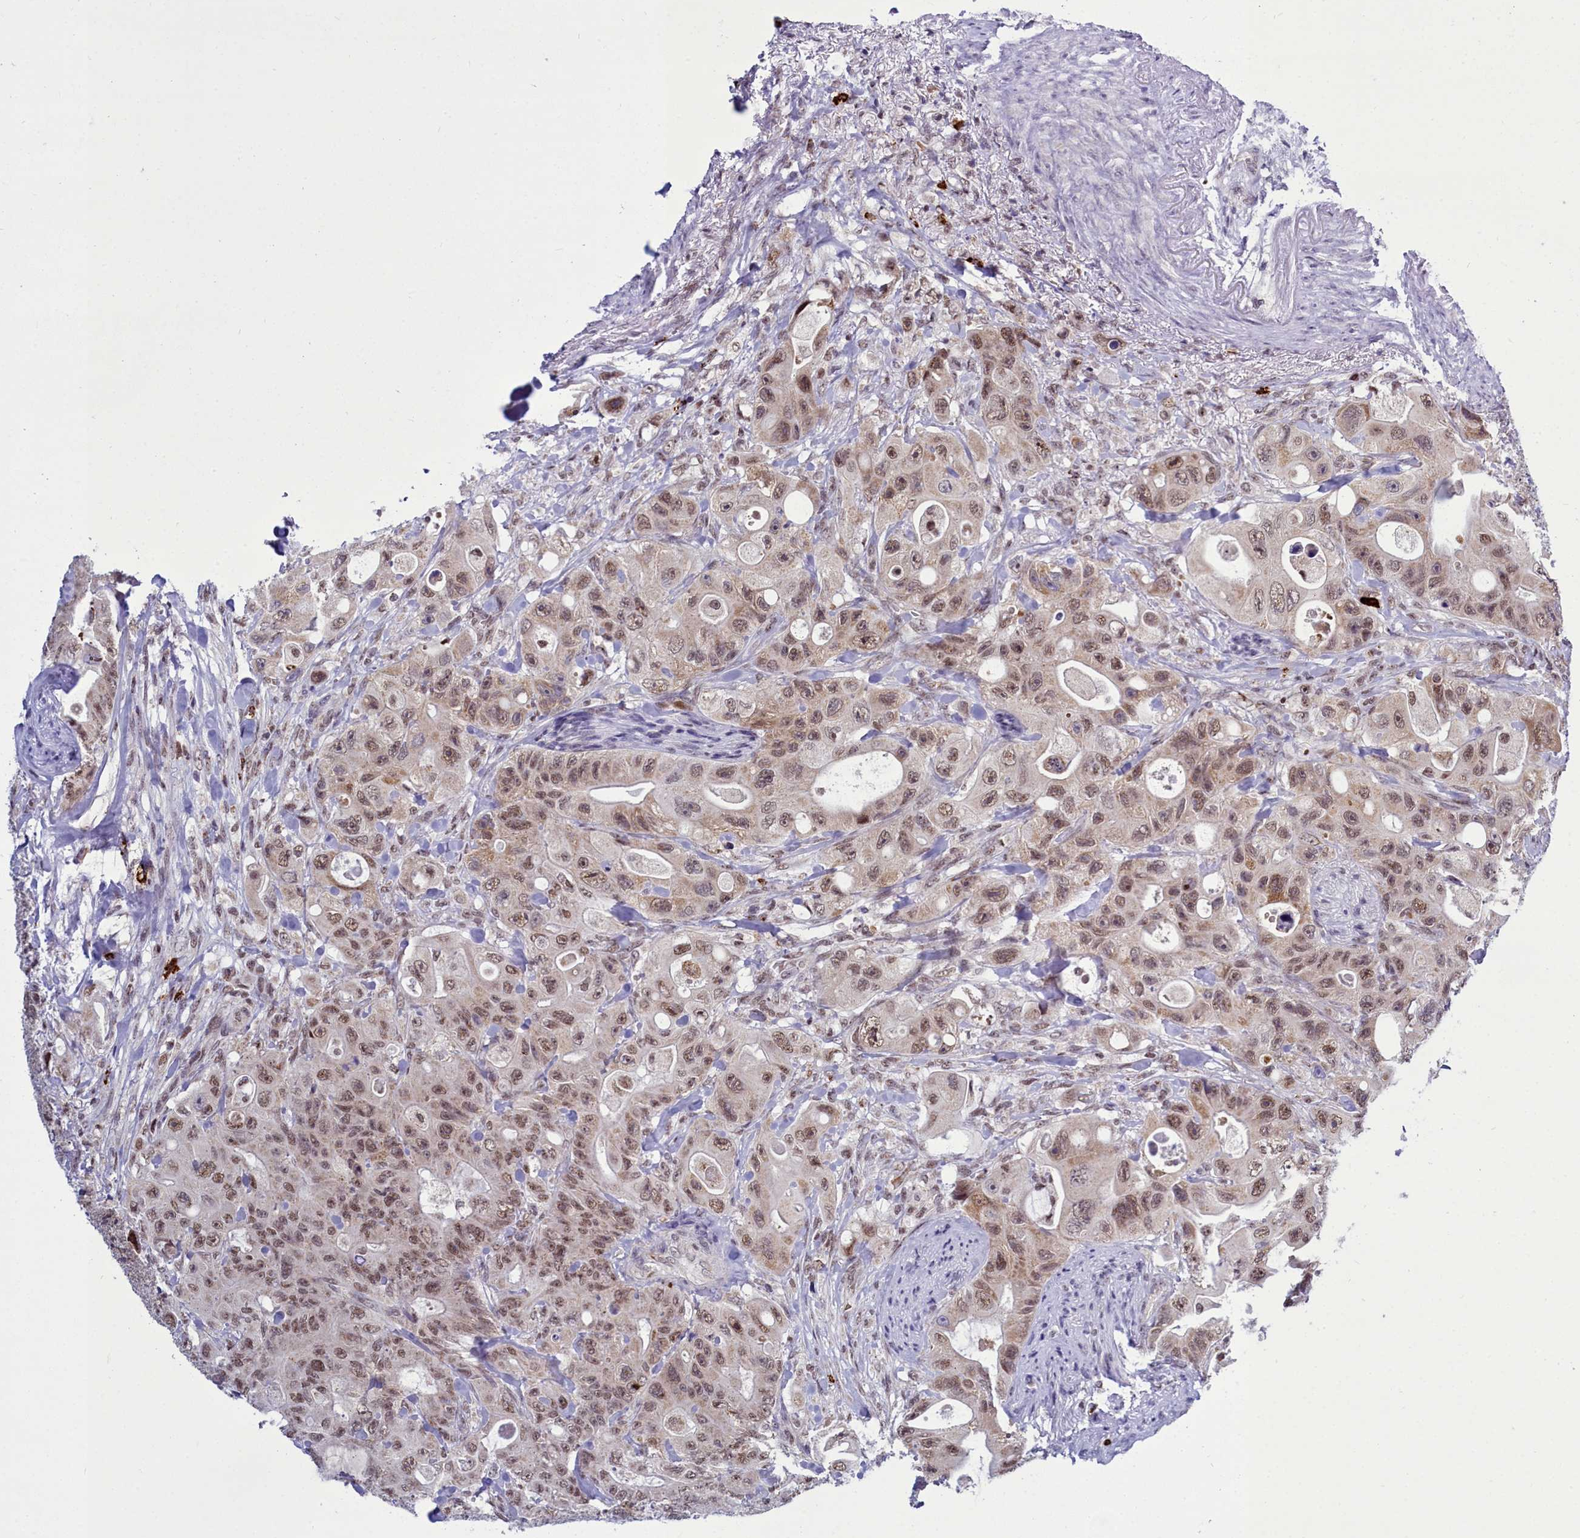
{"staining": {"intensity": "moderate", "quantity": ">75%", "location": "nuclear"}, "tissue": "colorectal cancer", "cell_type": "Tumor cells", "image_type": "cancer", "snomed": [{"axis": "morphology", "description": "Adenocarcinoma, NOS"}, {"axis": "topography", "description": "Colon"}], "caption": "Colorectal cancer stained with a brown dye shows moderate nuclear positive expression in approximately >75% of tumor cells.", "gene": "POM121L2", "patient": {"sex": "female", "age": 46}}